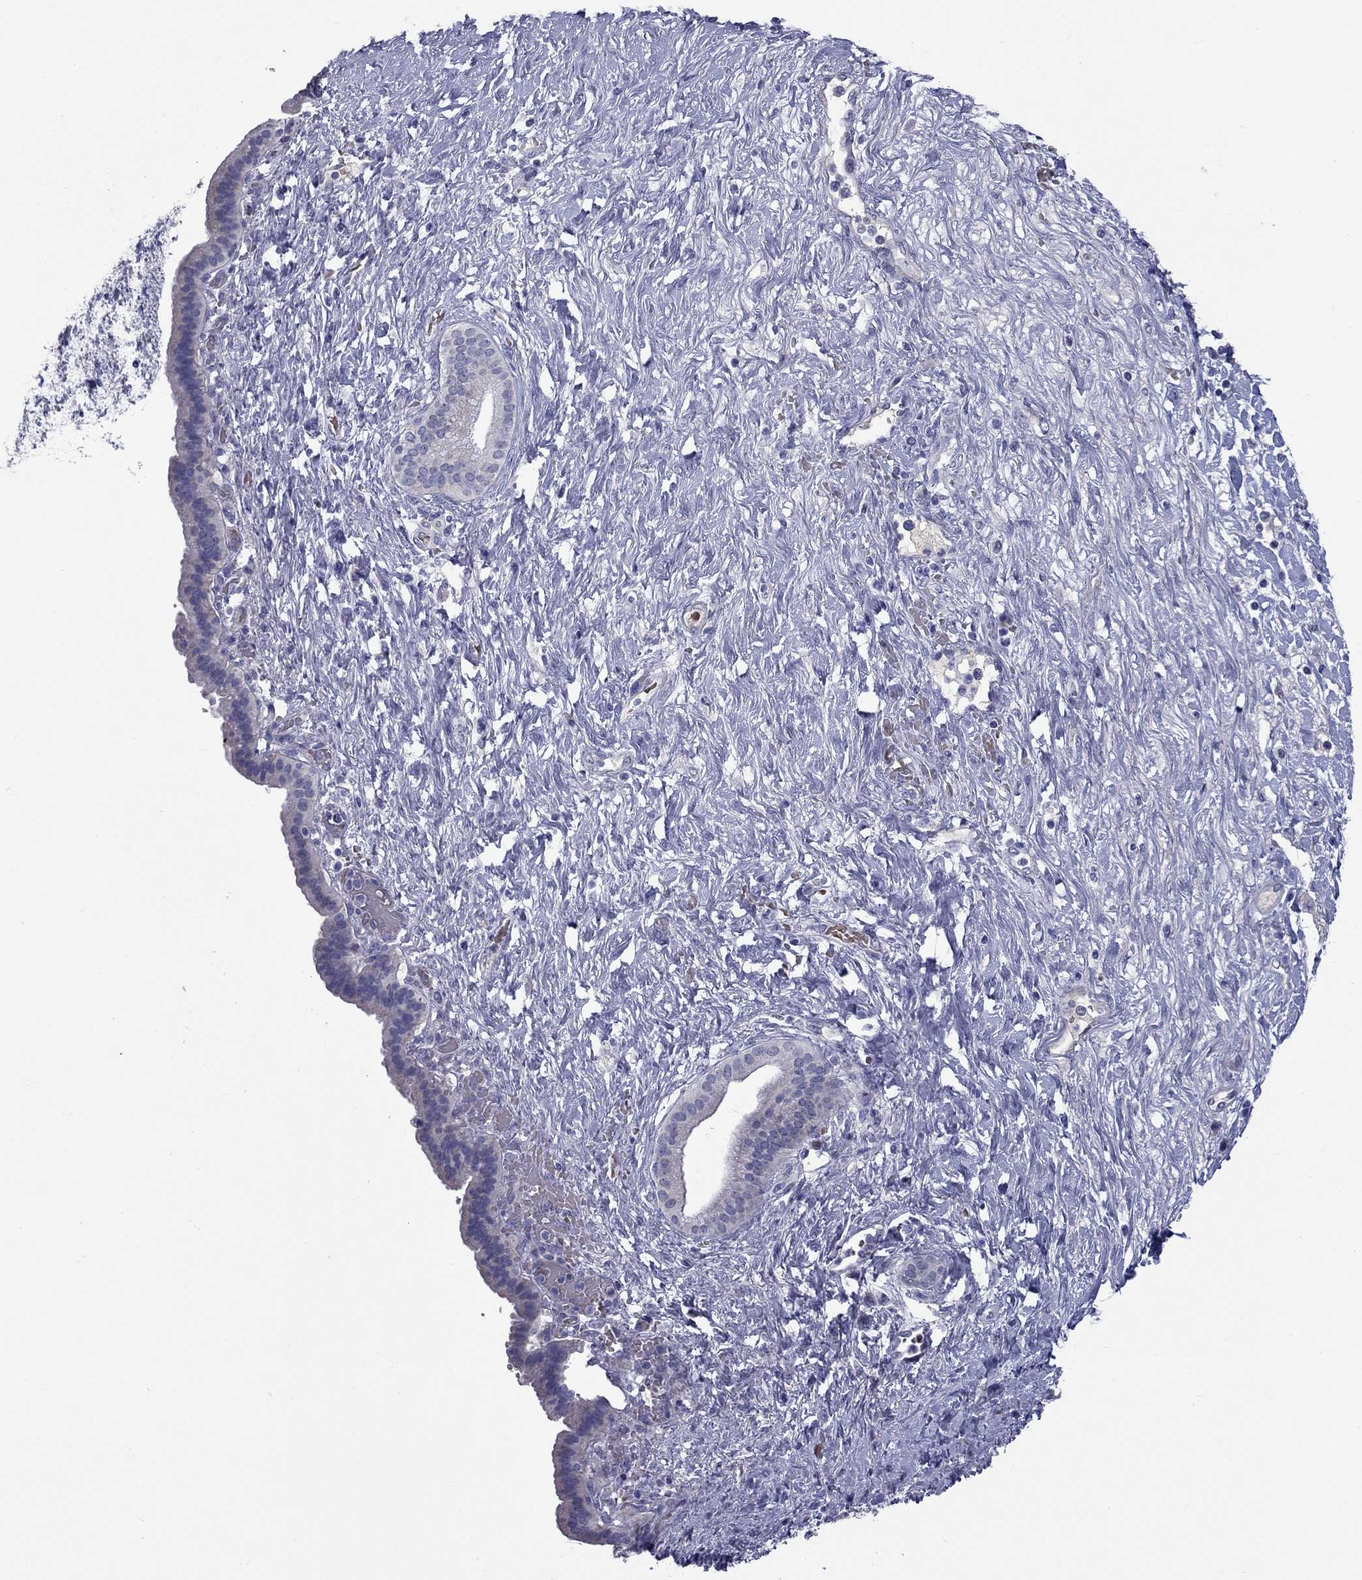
{"staining": {"intensity": "moderate", "quantity": "<25%", "location": "cytoplasmic/membranous"}, "tissue": "pancreatic cancer", "cell_type": "Tumor cells", "image_type": "cancer", "snomed": [{"axis": "morphology", "description": "Adenocarcinoma, NOS"}, {"axis": "topography", "description": "Pancreas"}], "caption": "DAB immunohistochemical staining of human pancreatic cancer (adenocarcinoma) exhibits moderate cytoplasmic/membranous protein expression in approximately <25% of tumor cells. (DAB (3,3'-diaminobenzidine) = brown stain, brightfield microscopy at high magnification).", "gene": "UNC119B", "patient": {"sex": "male", "age": 44}}